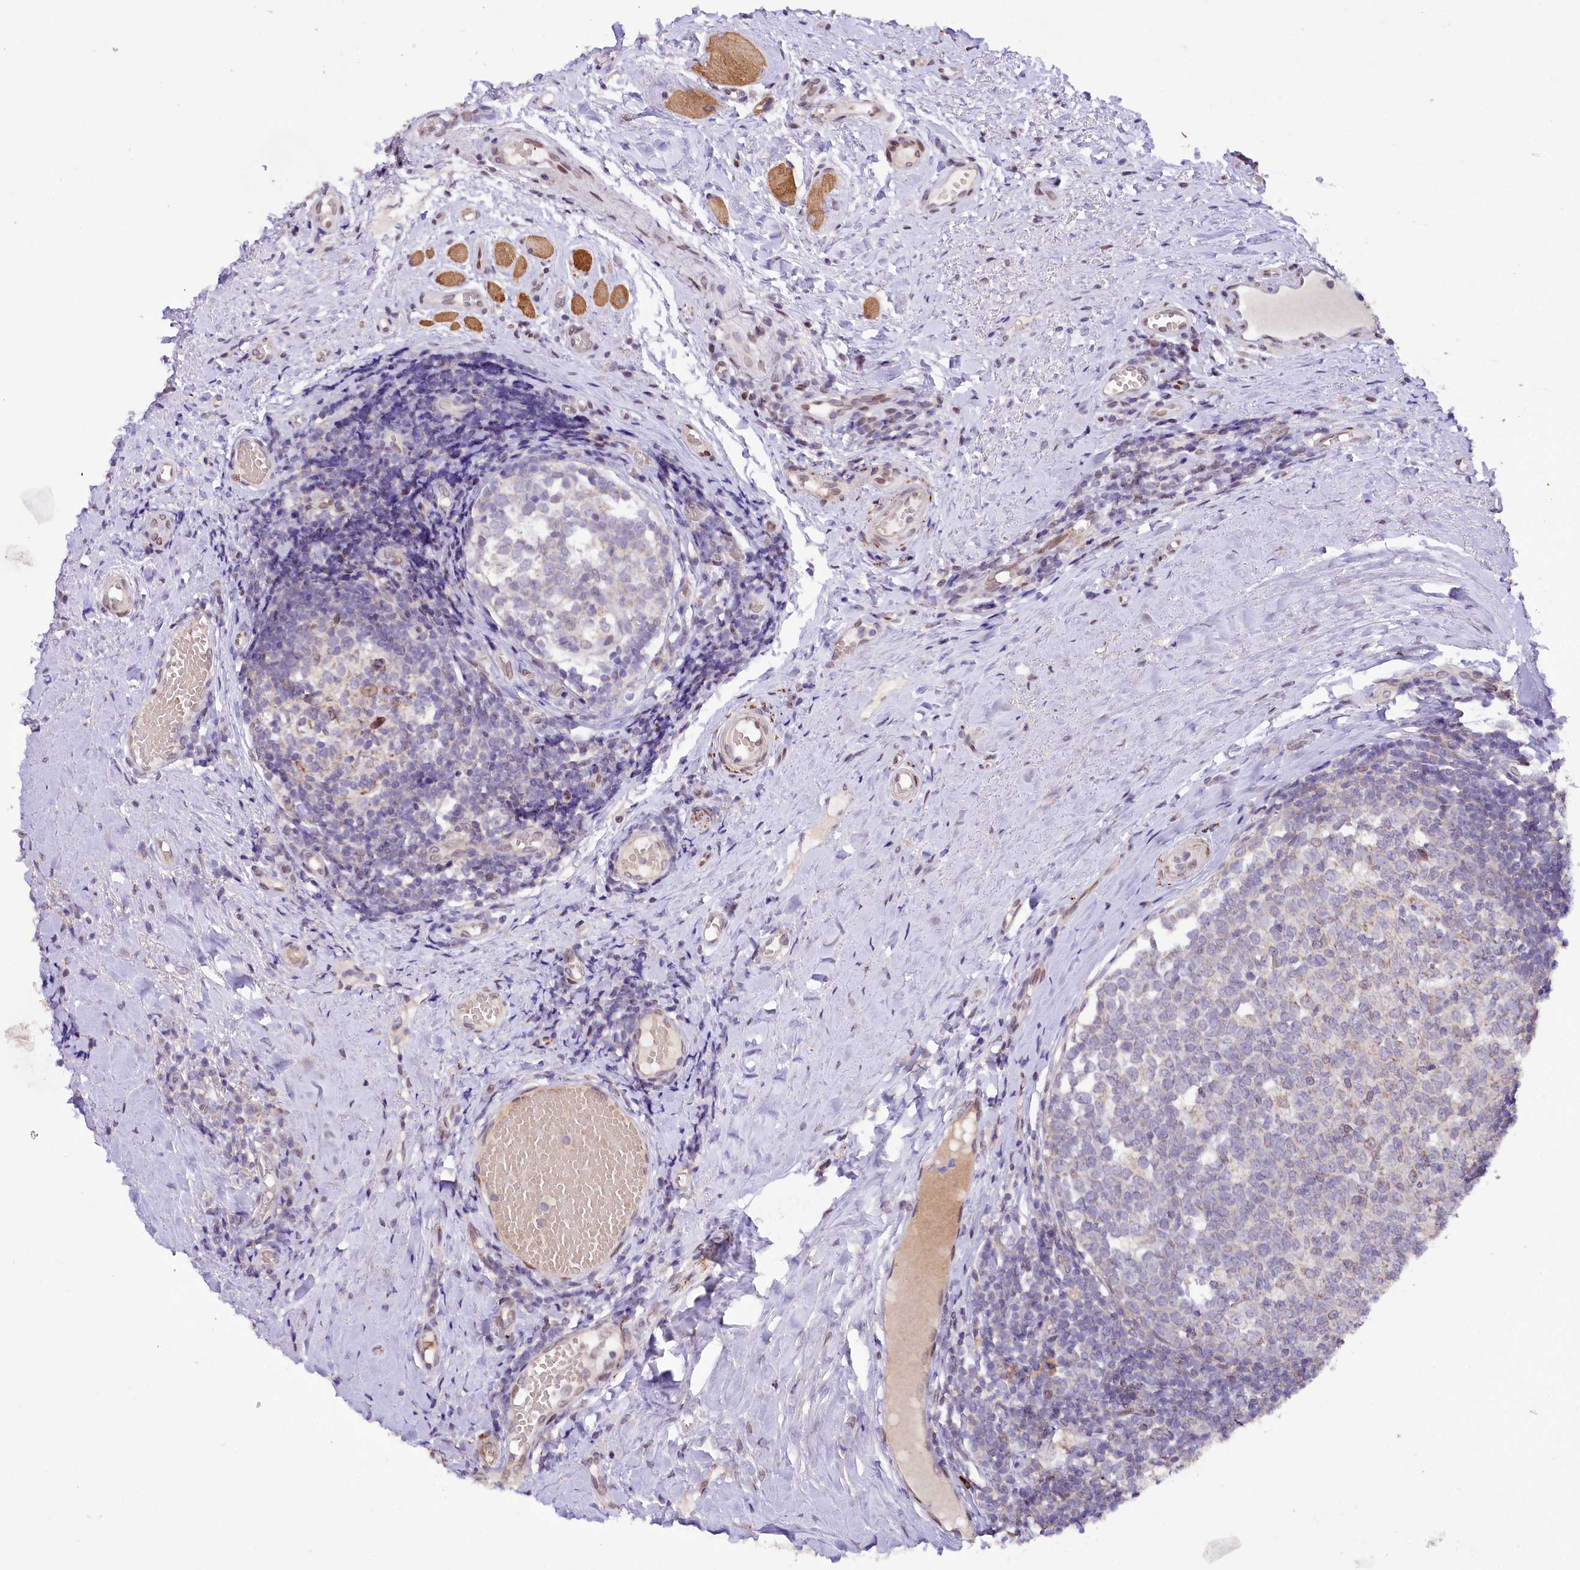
{"staining": {"intensity": "weak", "quantity": "<25%", "location": "nuclear"}, "tissue": "tonsil", "cell_type": "Germinal center cells", "image_type": "normal", "snomed": [{"axis": "morphology", "description": "Normal tissue, NOS"}, {"axis": "topography", "description": "Tonsil"}], "caption": "This is an IHC histopathology image of unremarkable tonsil. There is no positivity in germinal center cells.", "gene": "ZNF226", "patient": {"sex": "female", "age": 19}}